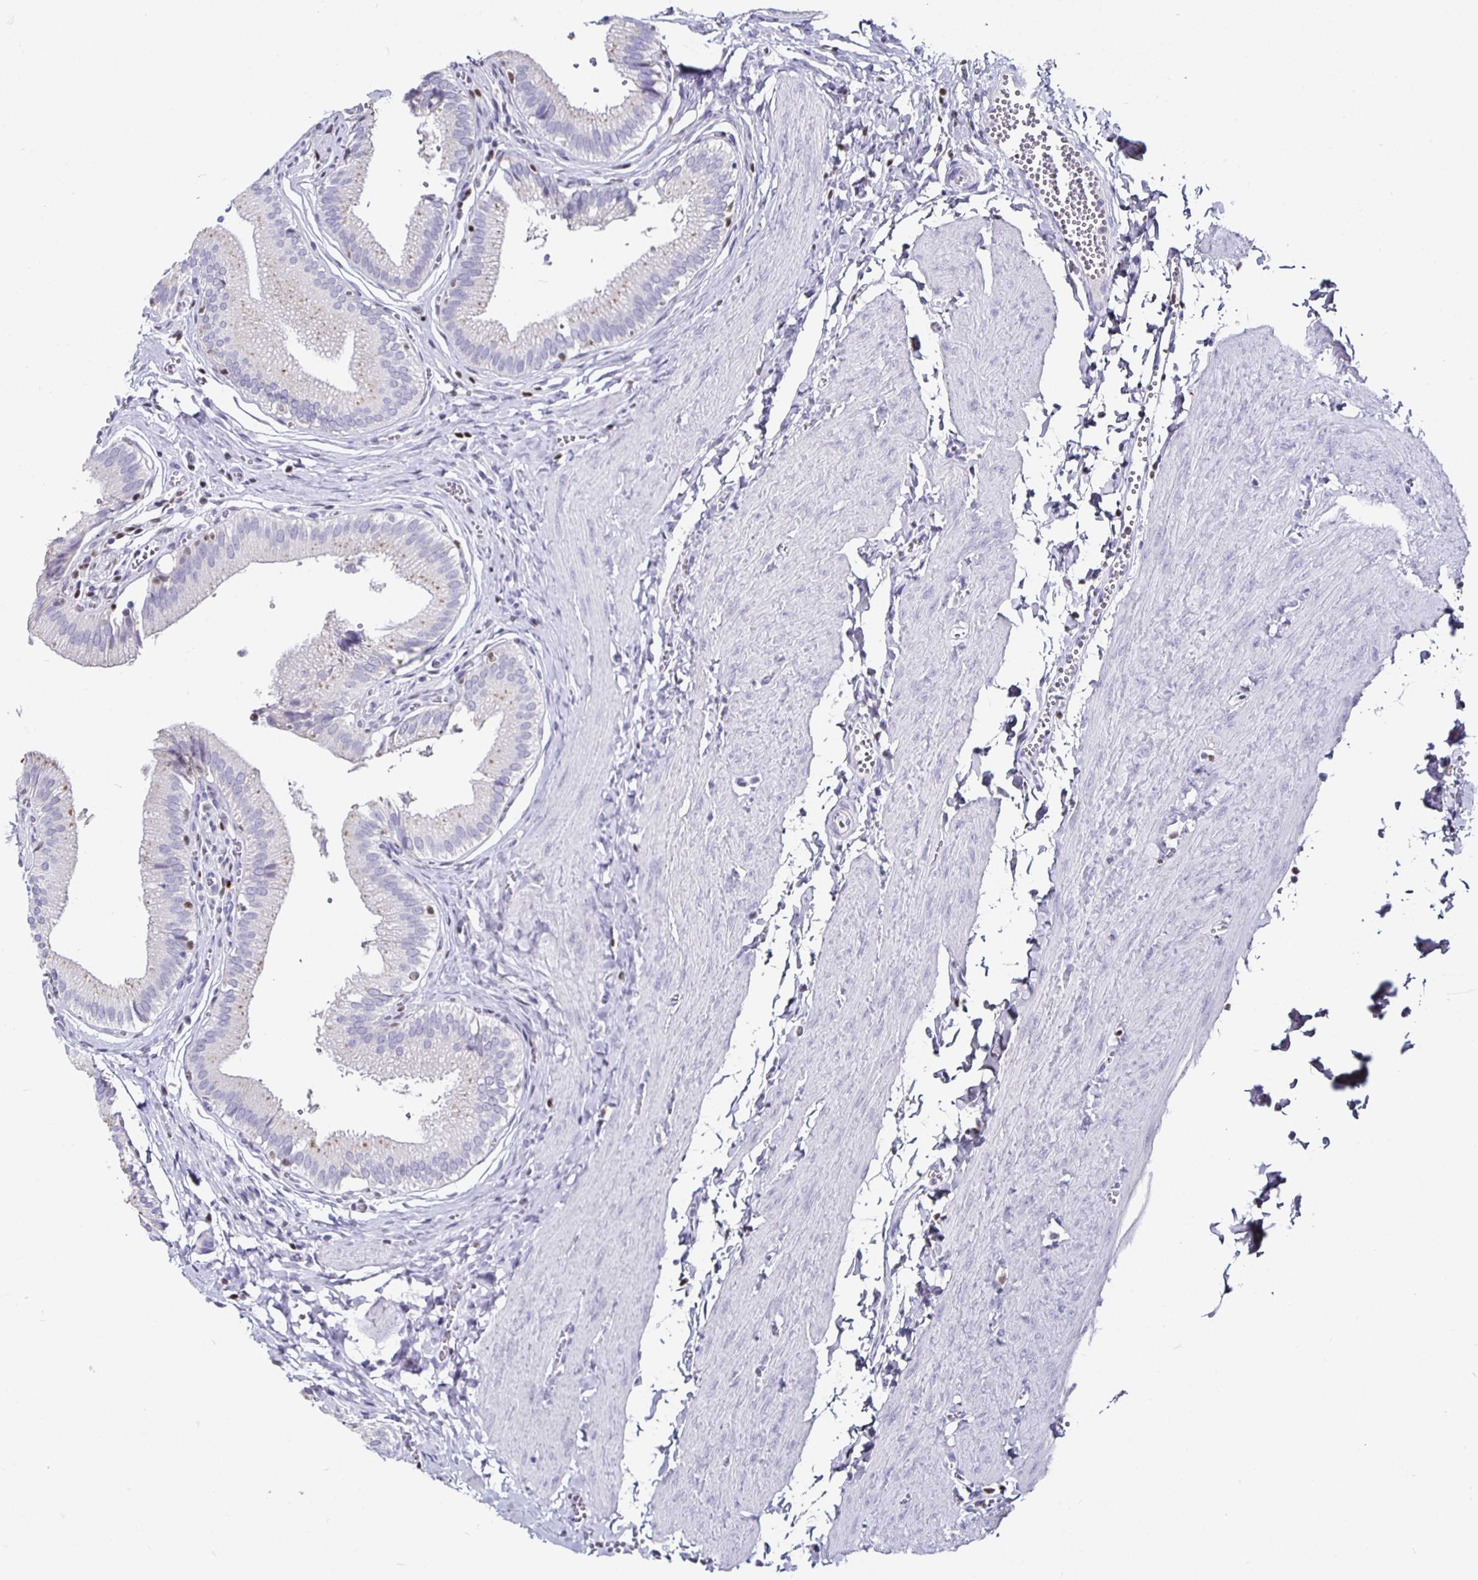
{"staining": {"intensity": "weak", "quantity": "<25%", "location": "cytoplasmic/membranous"}, "tissue": "gallbladder", "cell_type": "Glandular cells", "image_type": "normal", "snomed": [{"axis": "morphology", "description": "Normal tissue, NOS"}, {"axis": "topography", "description": "Gallbladder"}, {"axis": "topography", "description": "Peripheral nerve tissue"}], "caption": "This is an immunohistochemistry (IHC) histopathology image of normal gallbladder. There is no expression in glandular cells.", "gene": "RUNX2", "patient": {"sex": "male", "age": 17}}